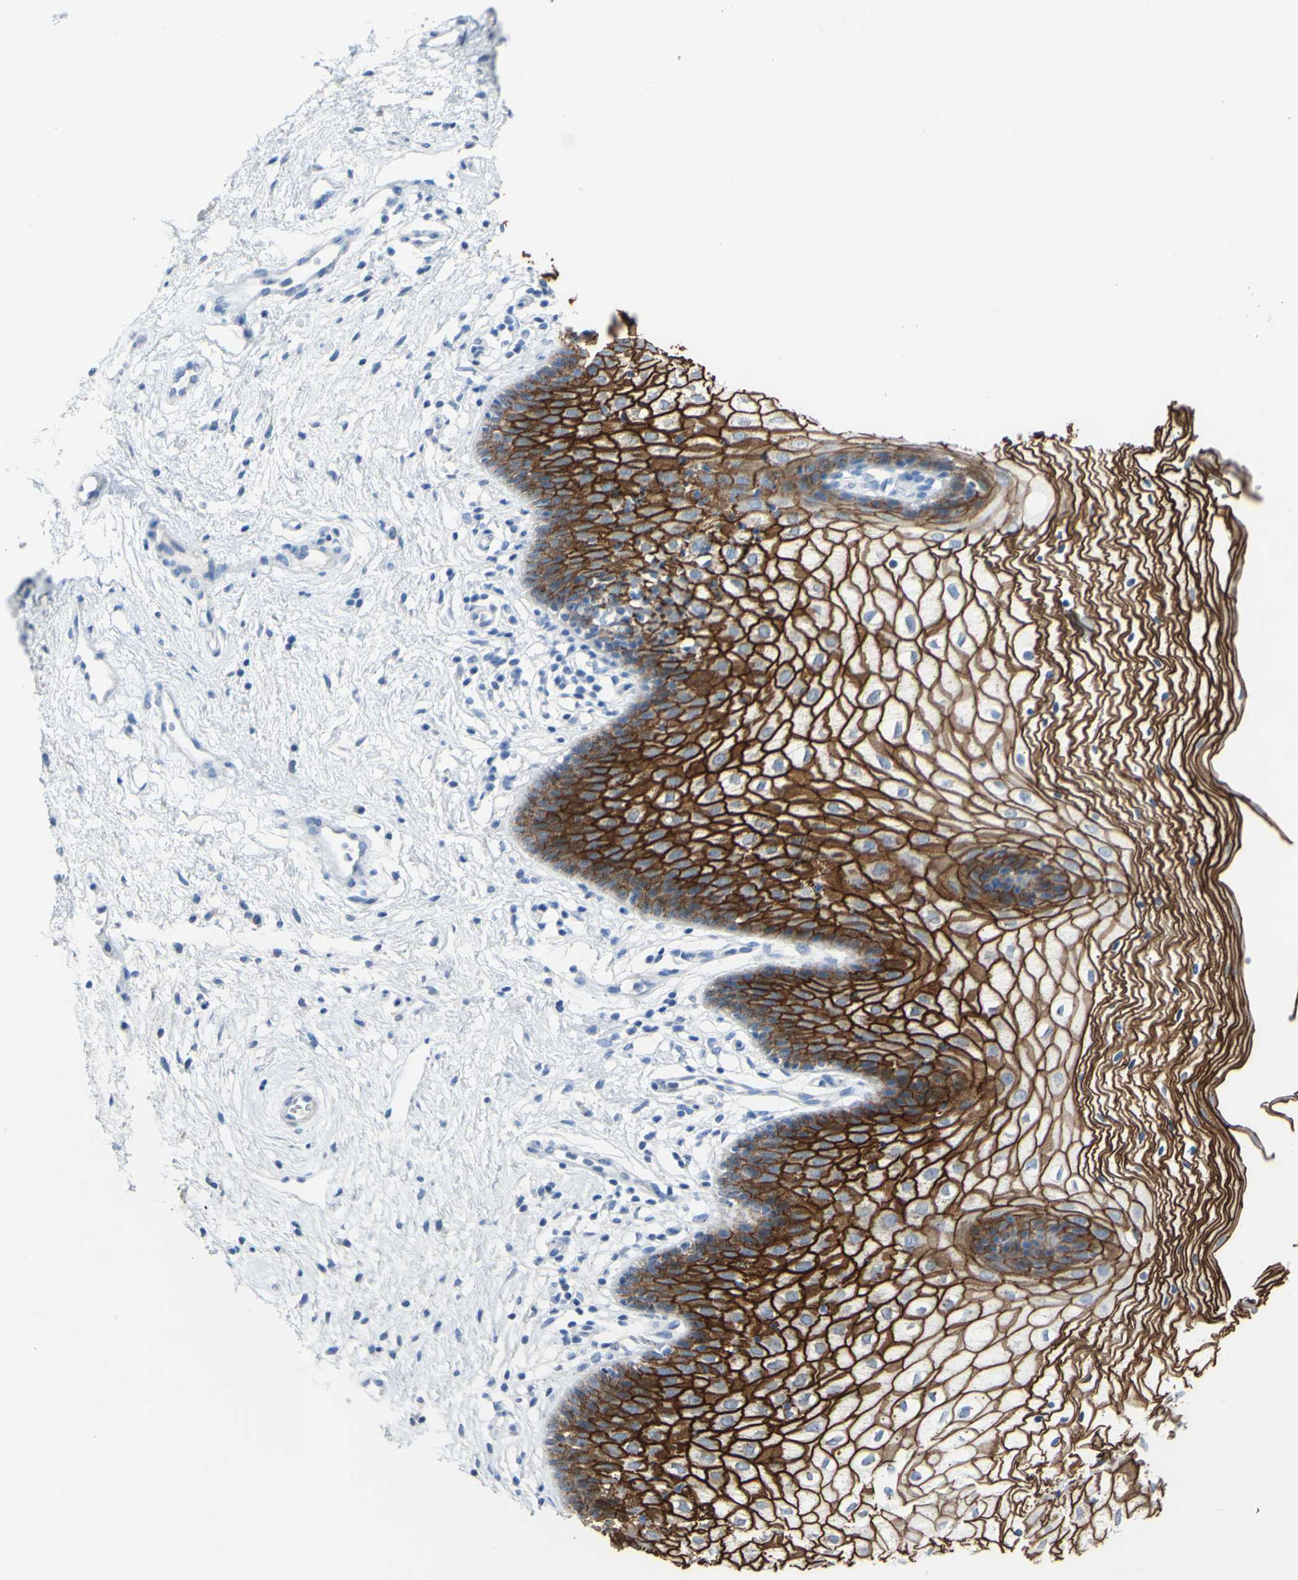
{"staining": {"intensity": "strong", "quantity": ">75%", "location": "cytoplasmic/membranous"}, "tissue": "vagina", "cell_type": "Squamous epithelial cells", "image_type": "normal", "snomed": [{"axis": "morphology", "description": "Normal tissue, NOS"}, {"axis": "topography", "description": "Vagina"}], "caption": "An image of vagina stained for a protein reveals strong cytoplasmic/membranous brown staining in squamous epithelial cells.", "gene": "DSC2", "patient": {"sex": "female", "age": 34}}